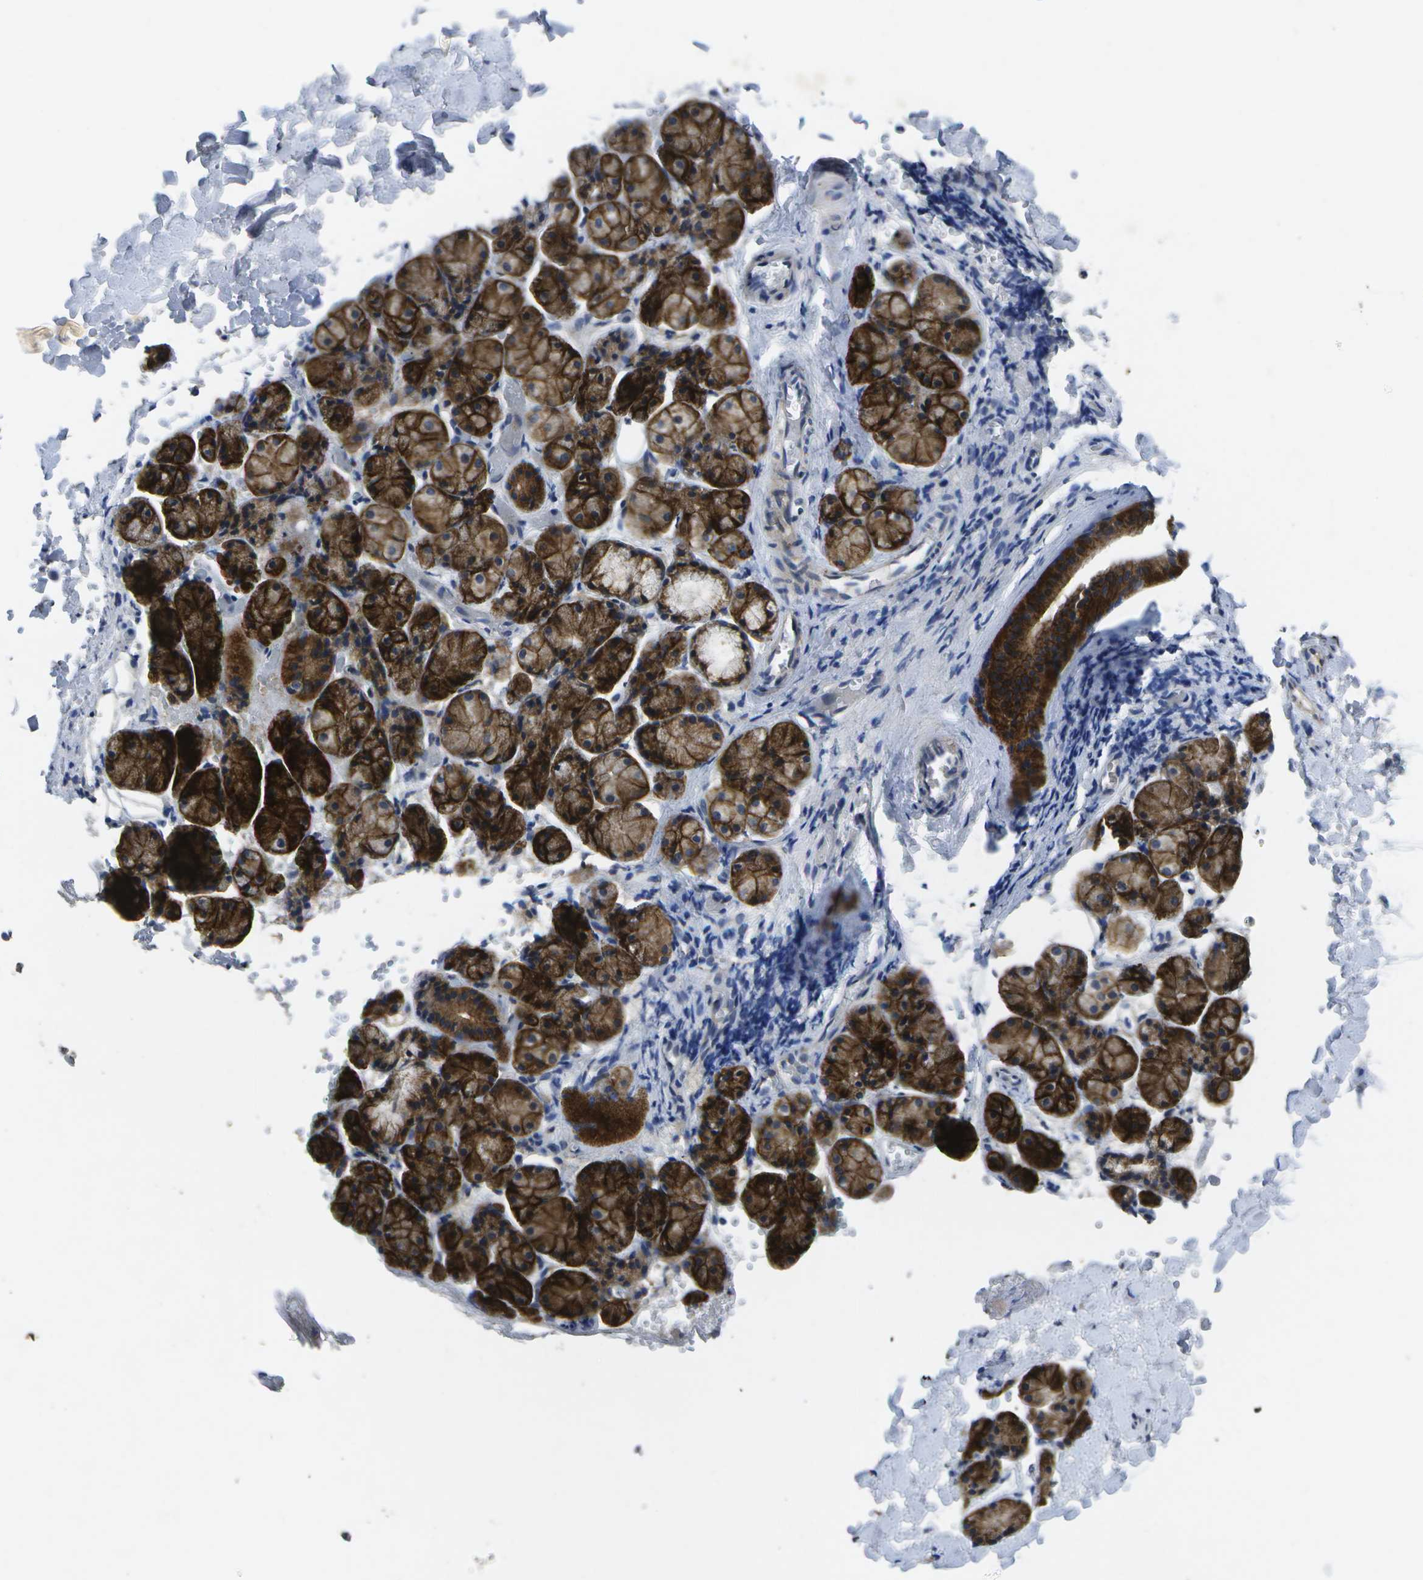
{"staining": {"intensity": "strong", "quantity": ">75%", "location": "cytoplasmic/membranous"}, "tissue": "salivary gland", "cell_type": "Glandular cells", "image_type": "normal", "snomed": [{"axis": "morphology", "description": "Normal tissue, NOS"}, {"axis": "topography", "description": "Salivary gland"}], "caption": "Human salivary gland stained for a protein (brown) reveals strong cytoplasmic/membranous positive expression in approximately >75% of glandular cells.", "gene": "KDELR1", "patient": {"sex": "female", "age": 24}}